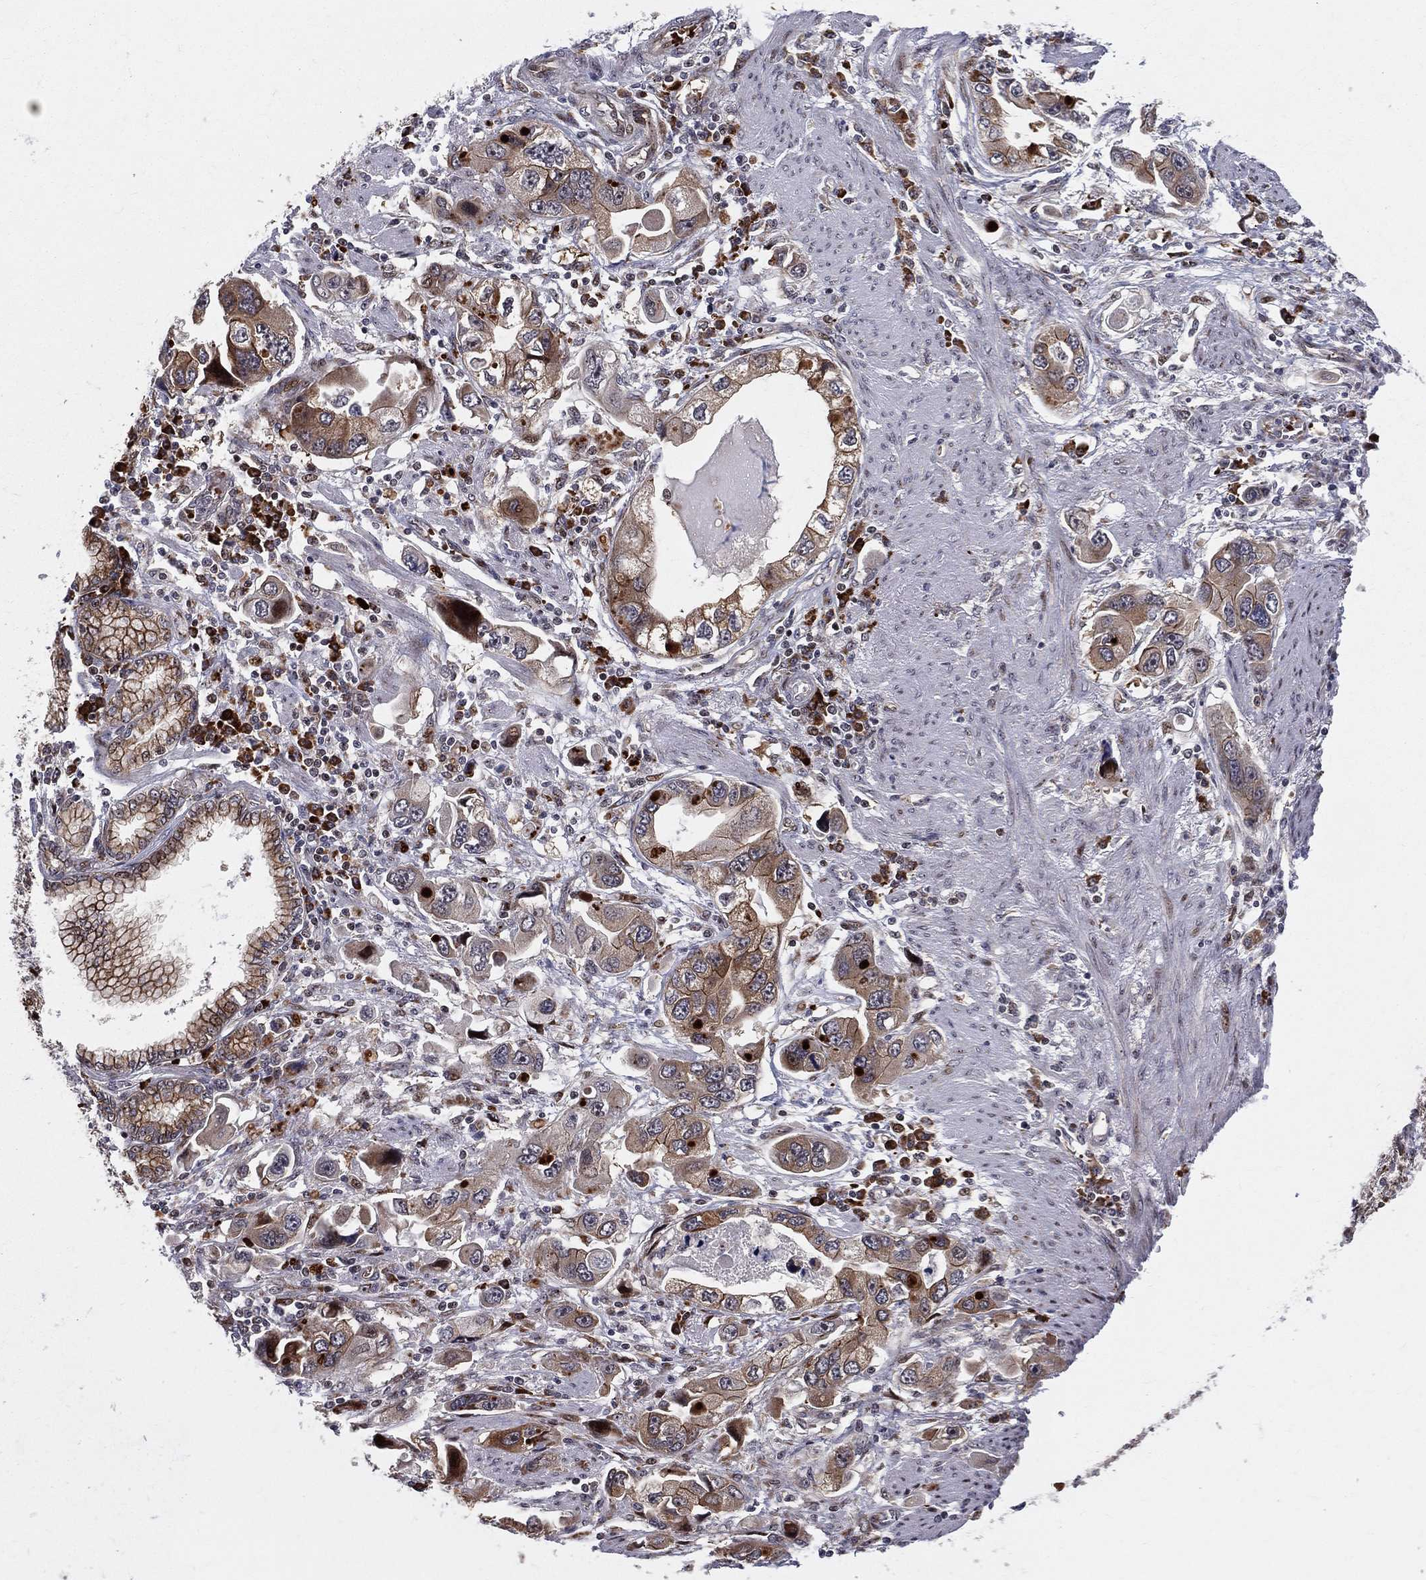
{"staining": {"intensity": "moderate", "quantity": "25%-75%", "location": "cytoplasmic/membranous"}, "tissue": "stomach cancer", "cell_type": "Tumor cells", "image_type": "cancer", "snomed": [{"axis": "morphology", "description": "Adenocarcinoma, NOS"}, {"axis": "topography", "description": "Stomach, lower"}], "caption": "Immunohistochemistry of human stomach cancer displays medium levels of moderate cytoplasmic/membranous positivity in about 25%-75% of tumor cells.", "gene": "VHL", "patient": {"sex": "female", "age": 93}}